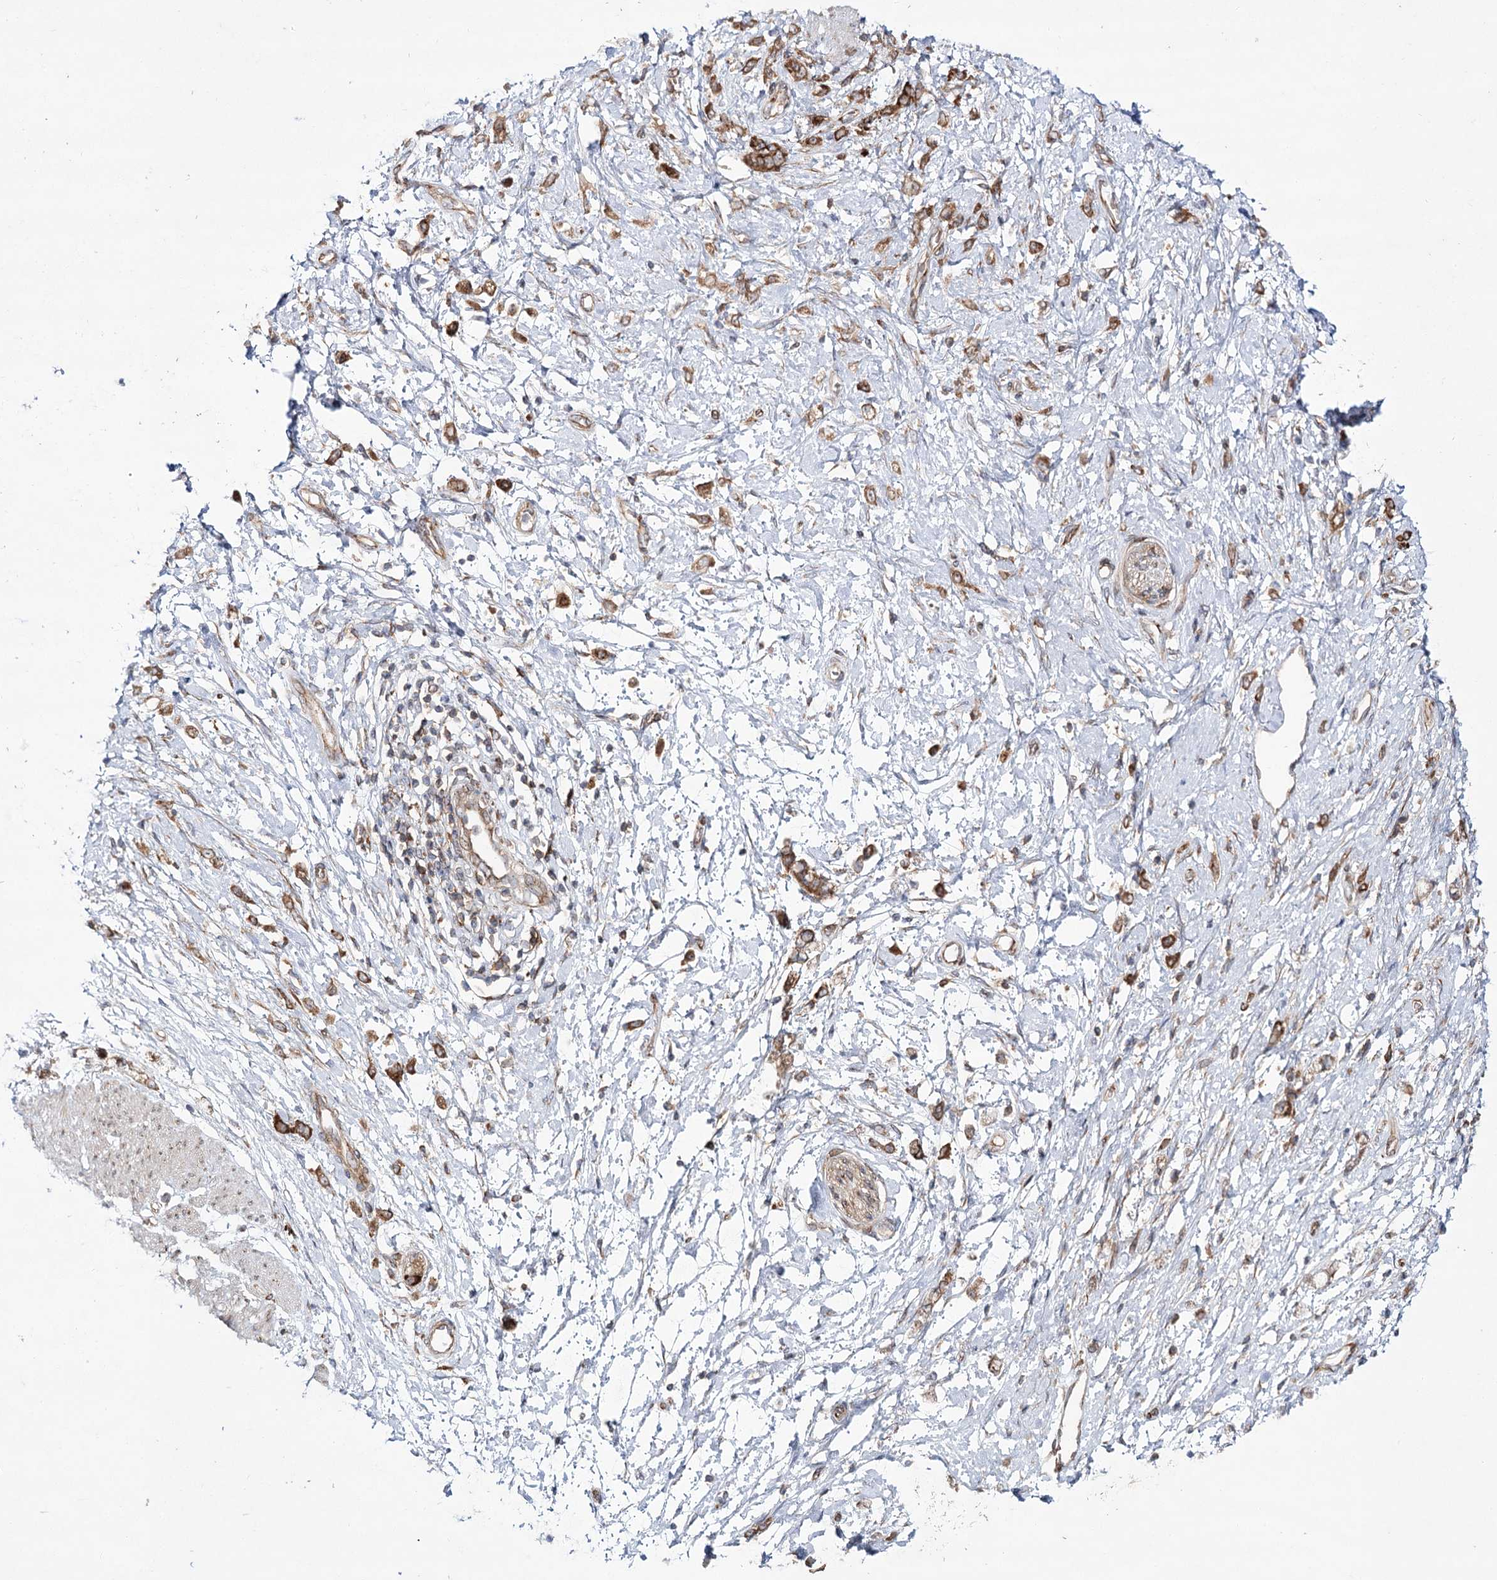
{"staining": {"intensity": "strong", "quantity": ">75%", "location": "cytoplasmic/membranous"}, "tissue": "stomach cancer", "cell_type": "Tumor cells", "image_type": "cancer", "snomed": [{"axis": "morphology", "description": "Adenocarcinoma, NOS"}, {"axis": "topography", "description": "Stomach"}], "caption": "Tumor cells show strong cytoplasmic/membranous staining in about >75% of cells in stomach cancer (adenocarcinoma).", "gene": "VWA2", "patient": {"sex": "female", "age": 60}}